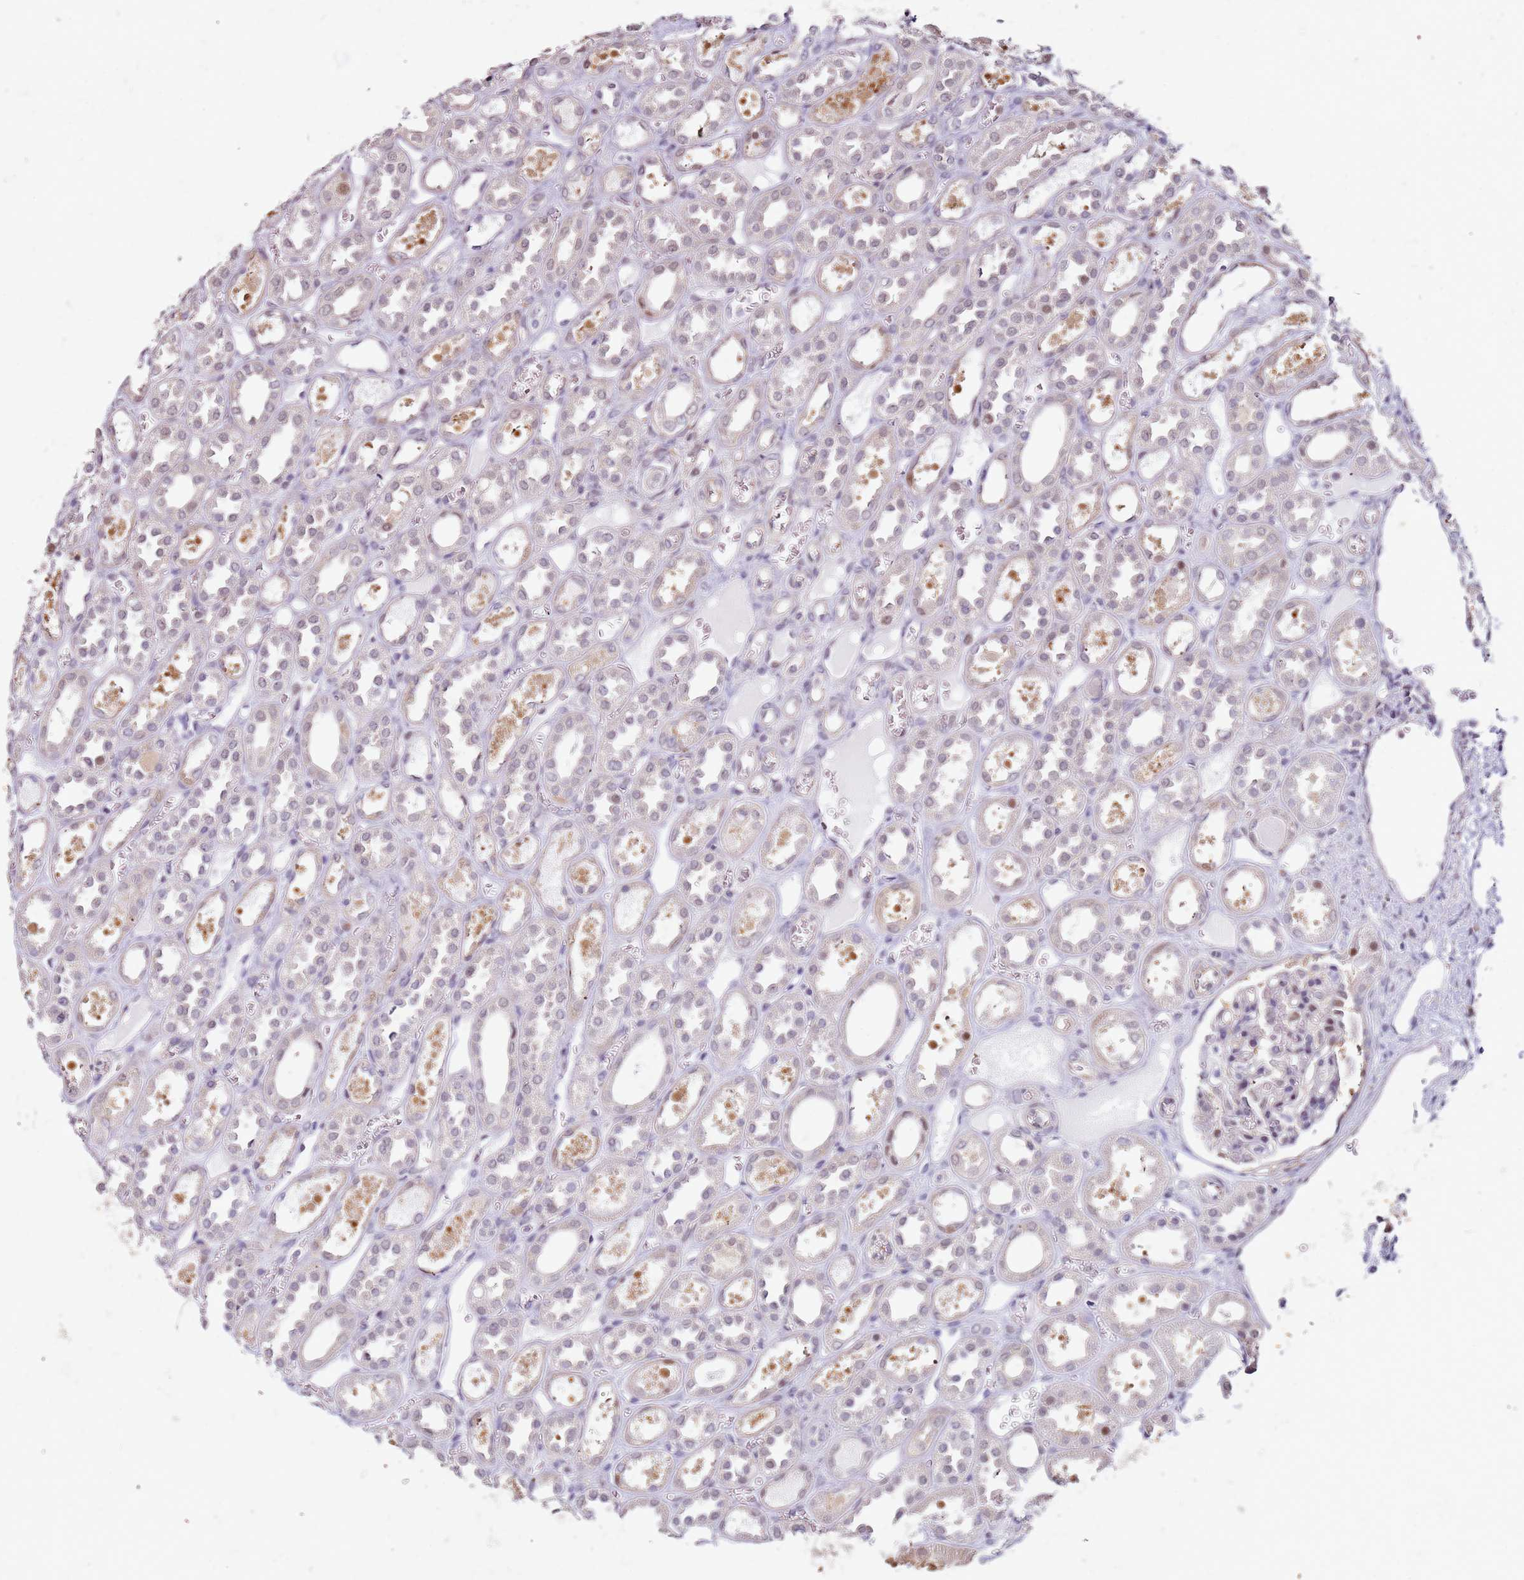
{"staining": {"intensity": "moderate", "quantity": "<25%", "location": "cytoplasmic/membranous,nuclear"}, "tissue": "kidney", "cell_type": "Cells in glomeruli", "image_type": "normal", "snomed": [{"axis": "morphology", "description": "Normal tissue, NOS"}, {"axis": "topography", "description": "Kidney"}], "caption": "DAB immunohistochemical staining of benign human kidney displays moderate cytoplasmic/membranous,nuclear protein positivity in approximately <25% of cells in glomeruli.", "gene": "PSMD4", "patient": {"sex": "female", "age": 41}}